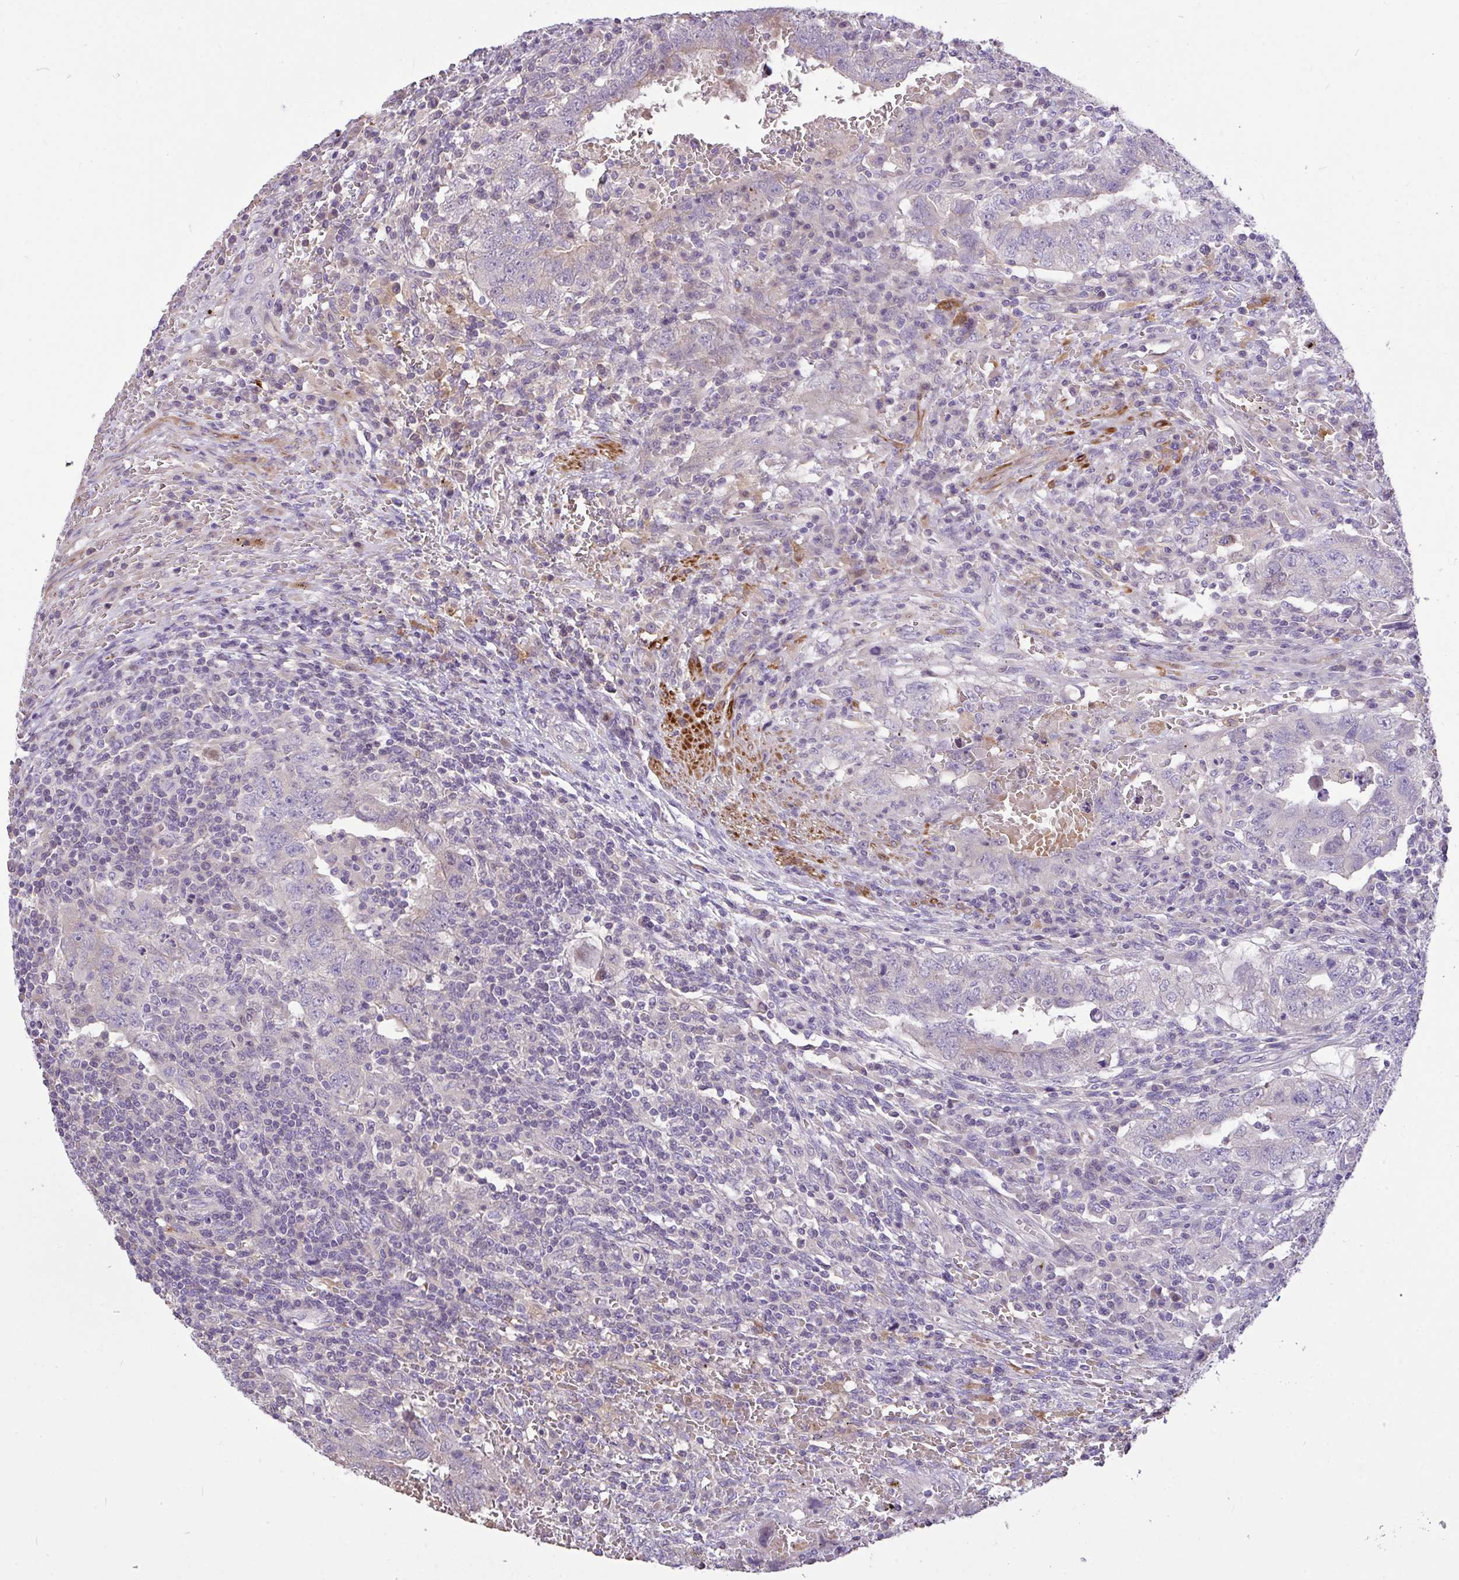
{"staining": {"intensity": "negative", "quantity": "none", "location": "none"}, "tissue": "testis cancer", "cell_type": "Tumor cells", "image_type": "cancer", "snomed": [{"axis": "morphology", "description": "Carcinoma, Embryonal, NOS"}, {"axis": "topography", "description": "Testis"}], "caption": "Tumor cells show no significant positivity in testis embryonal carcinoma.", "gene": "MOCS1", "patient": {"sex": "male", "age": 26}}